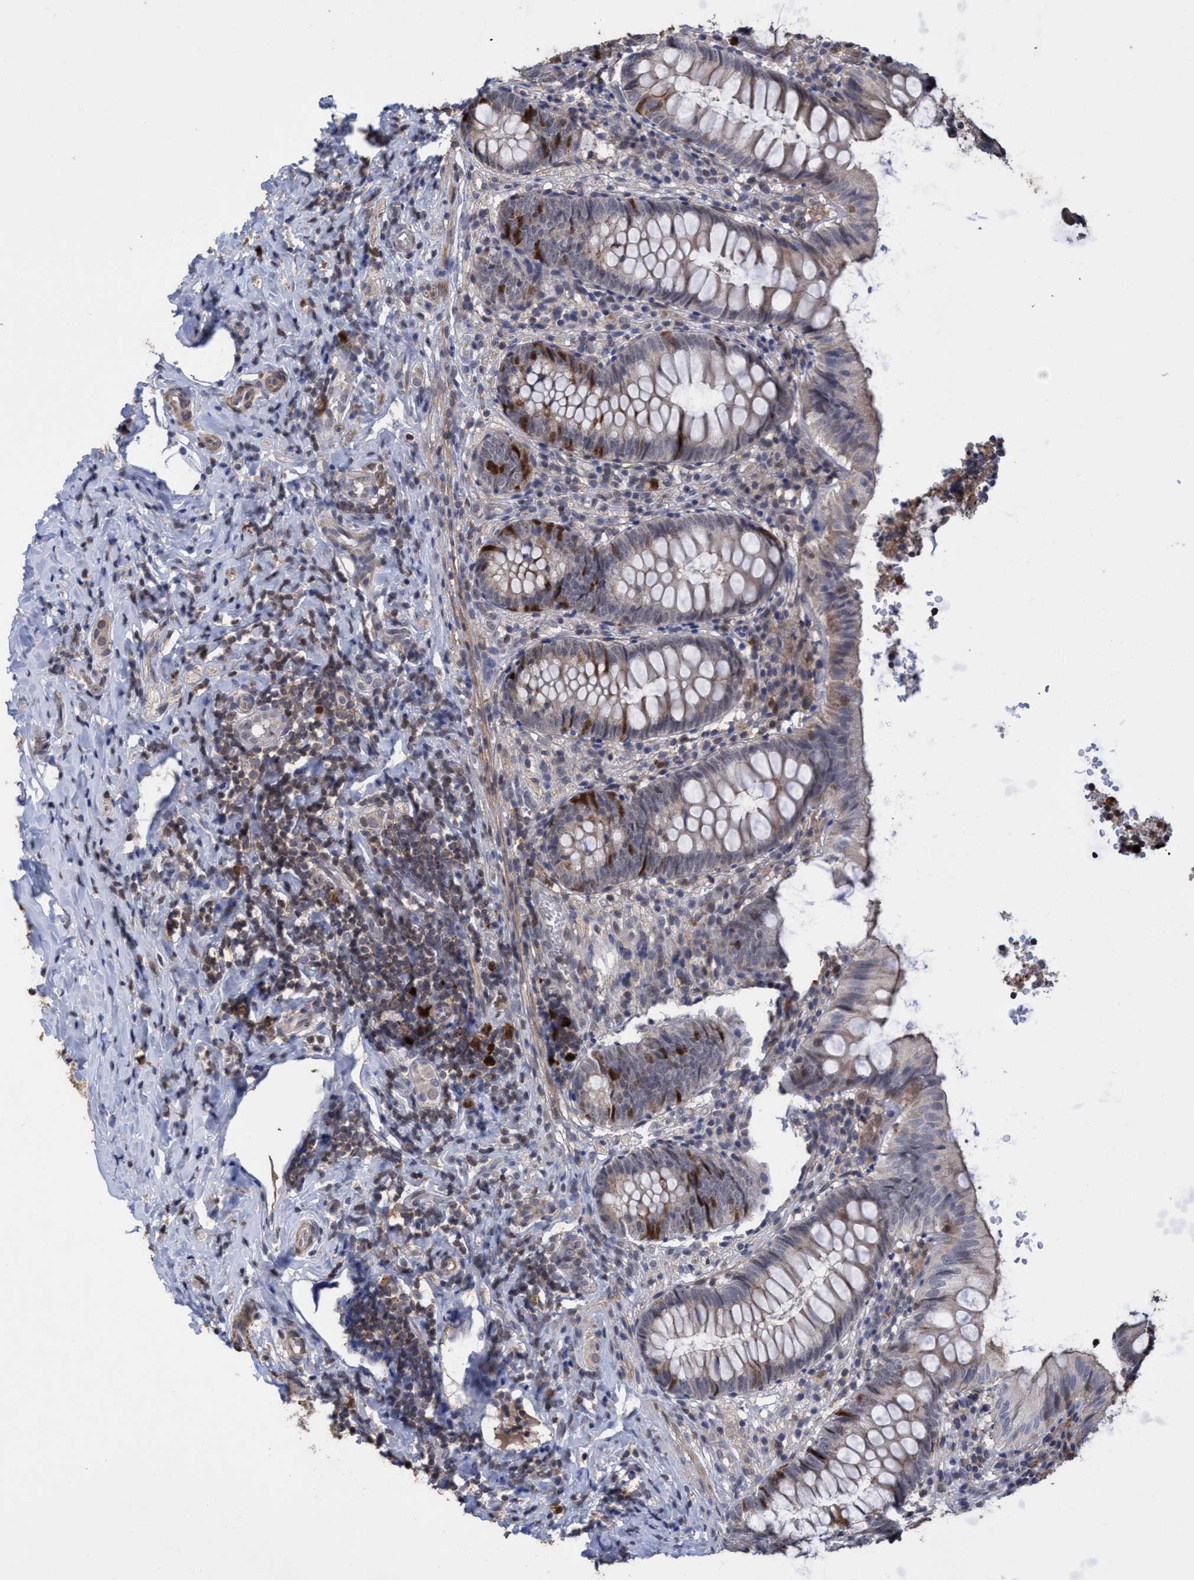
{"staining": {"intensity": "strong", "quantity": "<25%", "location": "cytoplasmic/membranous,nuclear"}, "tissue": "appendix", "cell_type": "Glandular cells", "image_type": "normal", "snomed": [{"axis": "morphology", "description": "Normal tissue, NOS"}, {"axis": "topography", "description": "Appendix"}], "caption": "This is a histology image of immunohistochemistry (IHC) staining of benign appendix, which shows strong expression in the cytoplasmic/membranous,nuclear of glandular cells.", "gene": "SLBP", "patient": {"sex": "male", "age": 8}}